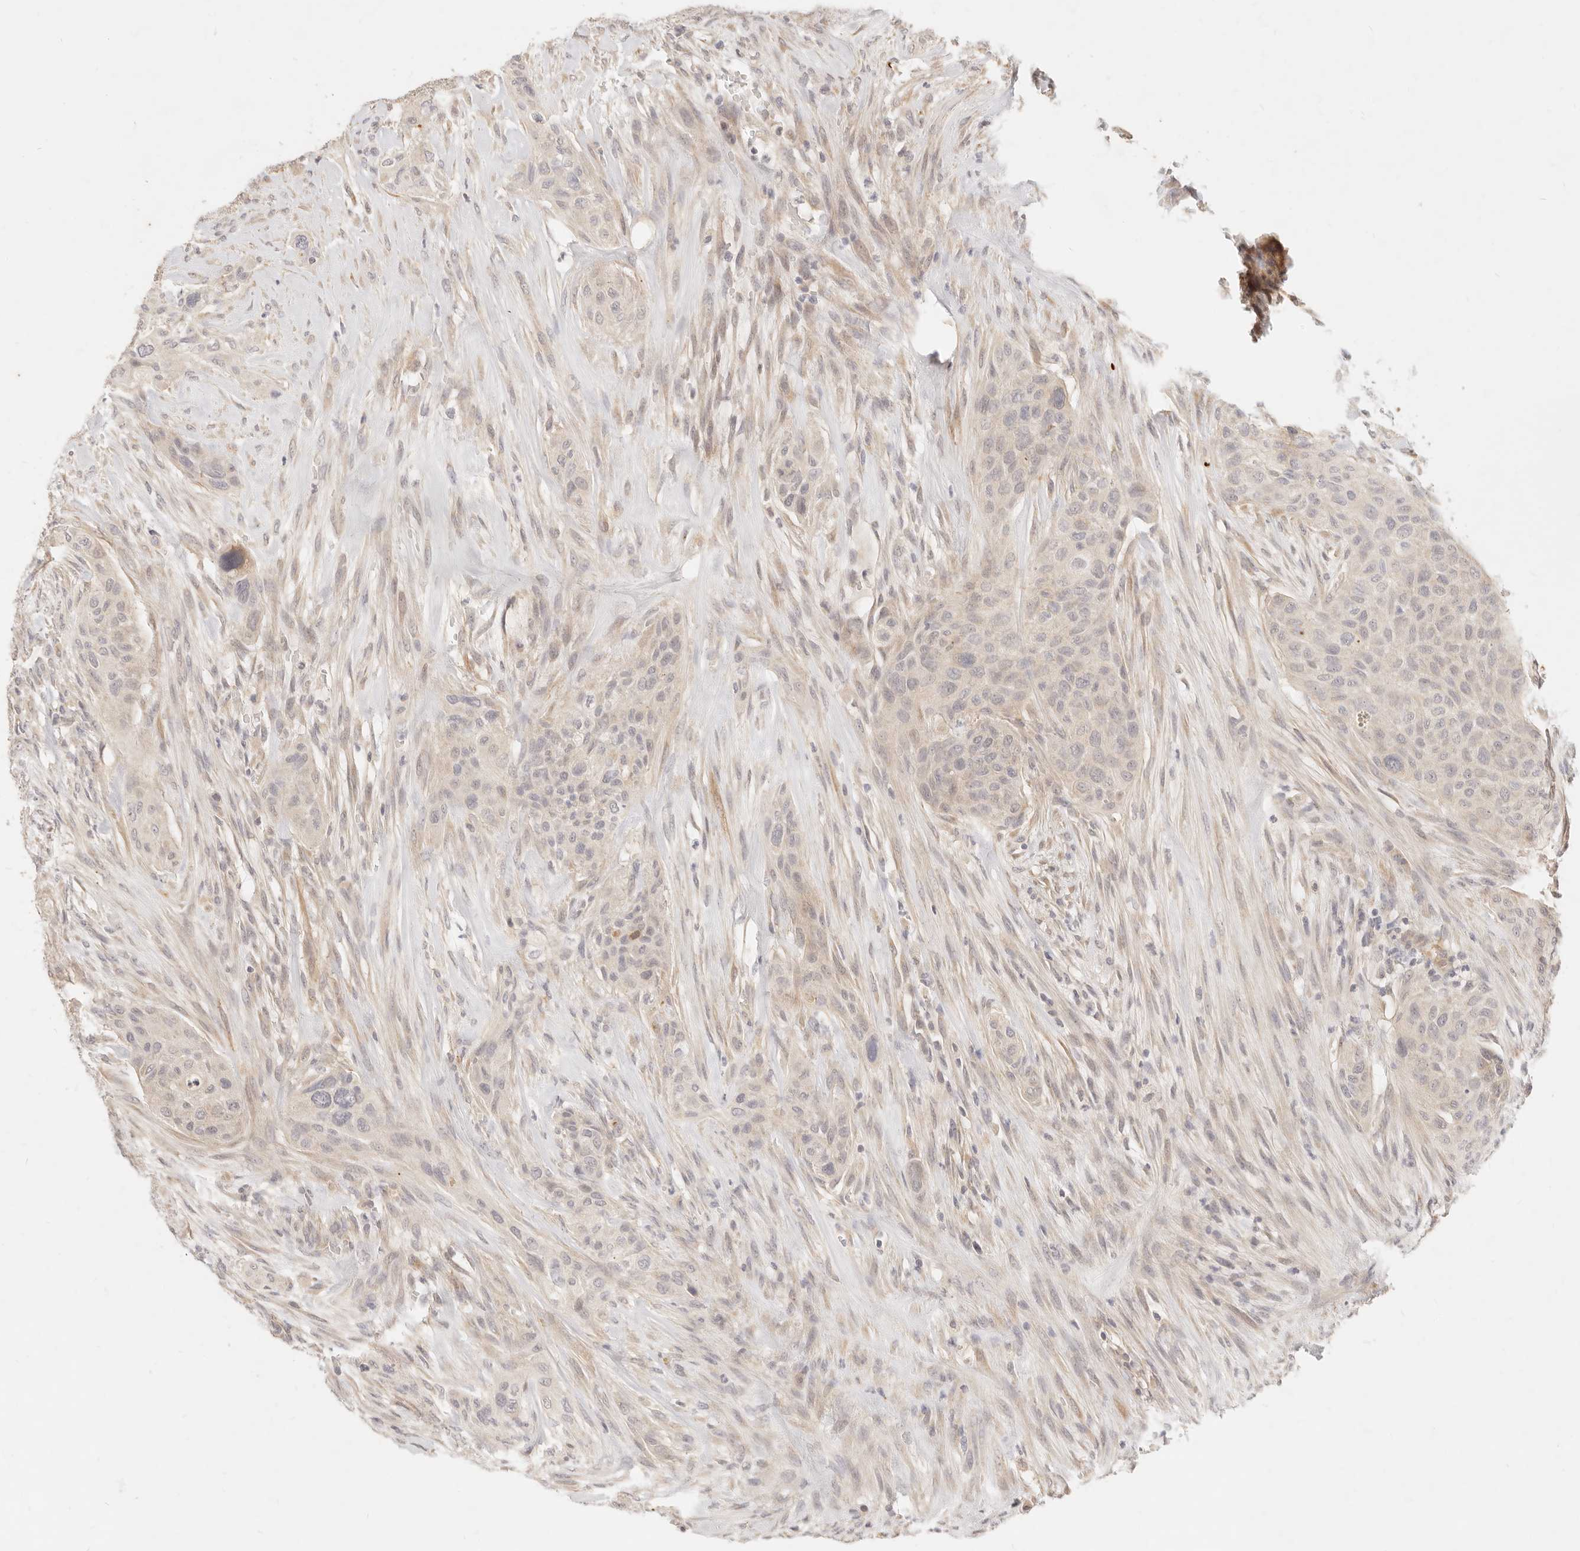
{"staining": {"intensity": "negative", "quantity": "none", "location": "none"}, "tissue": "urothelial cancer", "cell_type": "Tumor cells", "image_type": "cancer", "snomed": [{"axis": "morphology", "description": "Urothelial carcinoma, High grade"}, {"axis": "topography", "description": "Urinary bladder"}], "caption": "DAB immunohistochemical staining of urothelial carcinoma (high-grade) reveals no significant positivity in tumor cells. (DAB (3,3'-diaminobenzidine) IHC visualized using brightfield microscopy, high magnification).", "gene": "RUBCNL", "patient": {"sex": "male", "age": 35}}